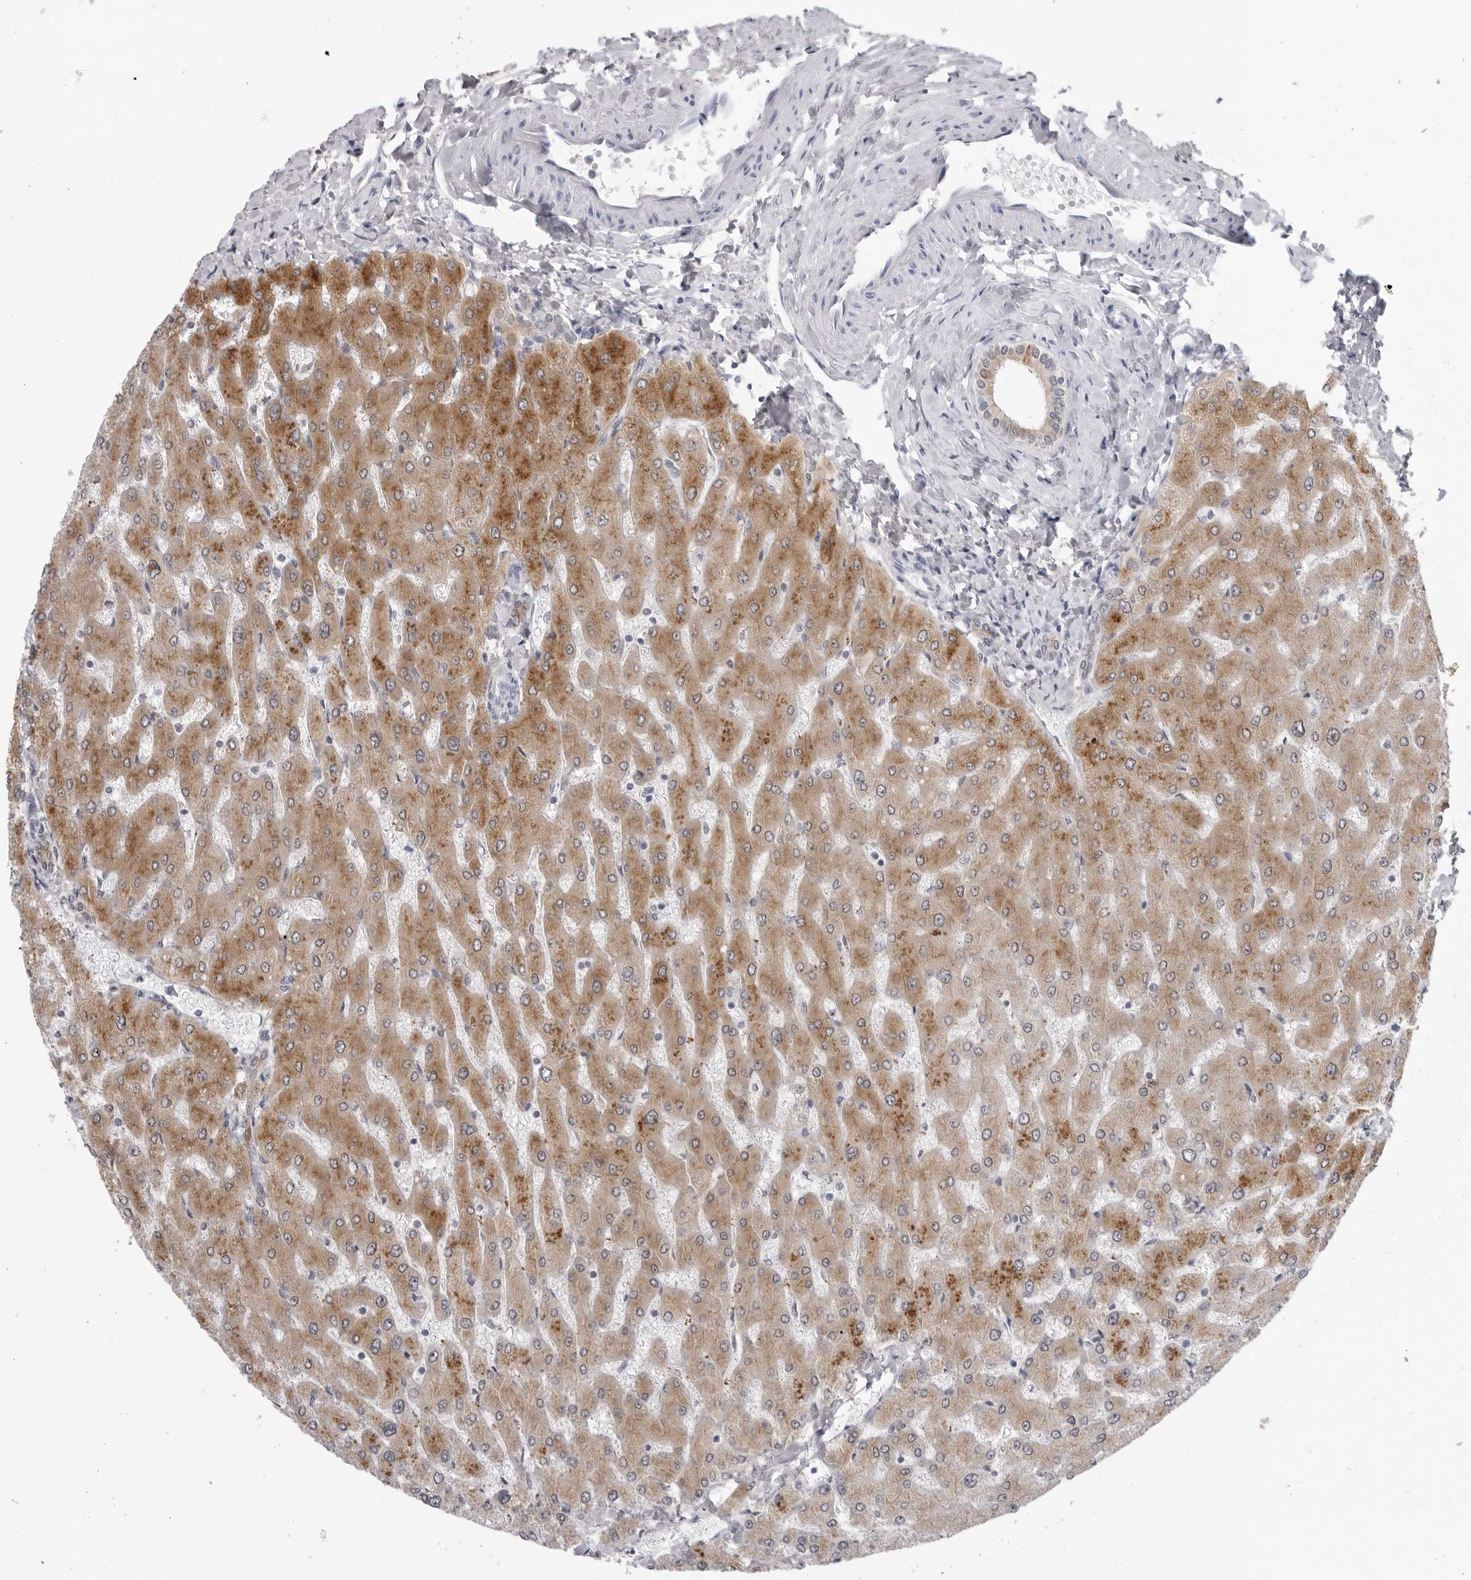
{"staining": {"intensity": "moderate", "quantity": "25%-75%", "location": "cytoplasmic/membranous"}, "tissue": "liver", "cell_type": "Cholangiocytes", "image_type": "normal", "snomed": [{"axis": "morphology", "description": "Normal tissue, NOS"}, {"axis": "topography", "description": "Liver"}], "caption": "Immunohistochemistry (IHC) photomicrograph of normal liver: liver stained using immunohistochemistry reveals medium levels of moderate protein expression localized specifically in the cytoplasmic/membranous of cholangiocytes, appearing as a cytoplasmic/membranous brown color.", "gene": "SERPINF2", "patient": {"sex": "male", "age": 55}}